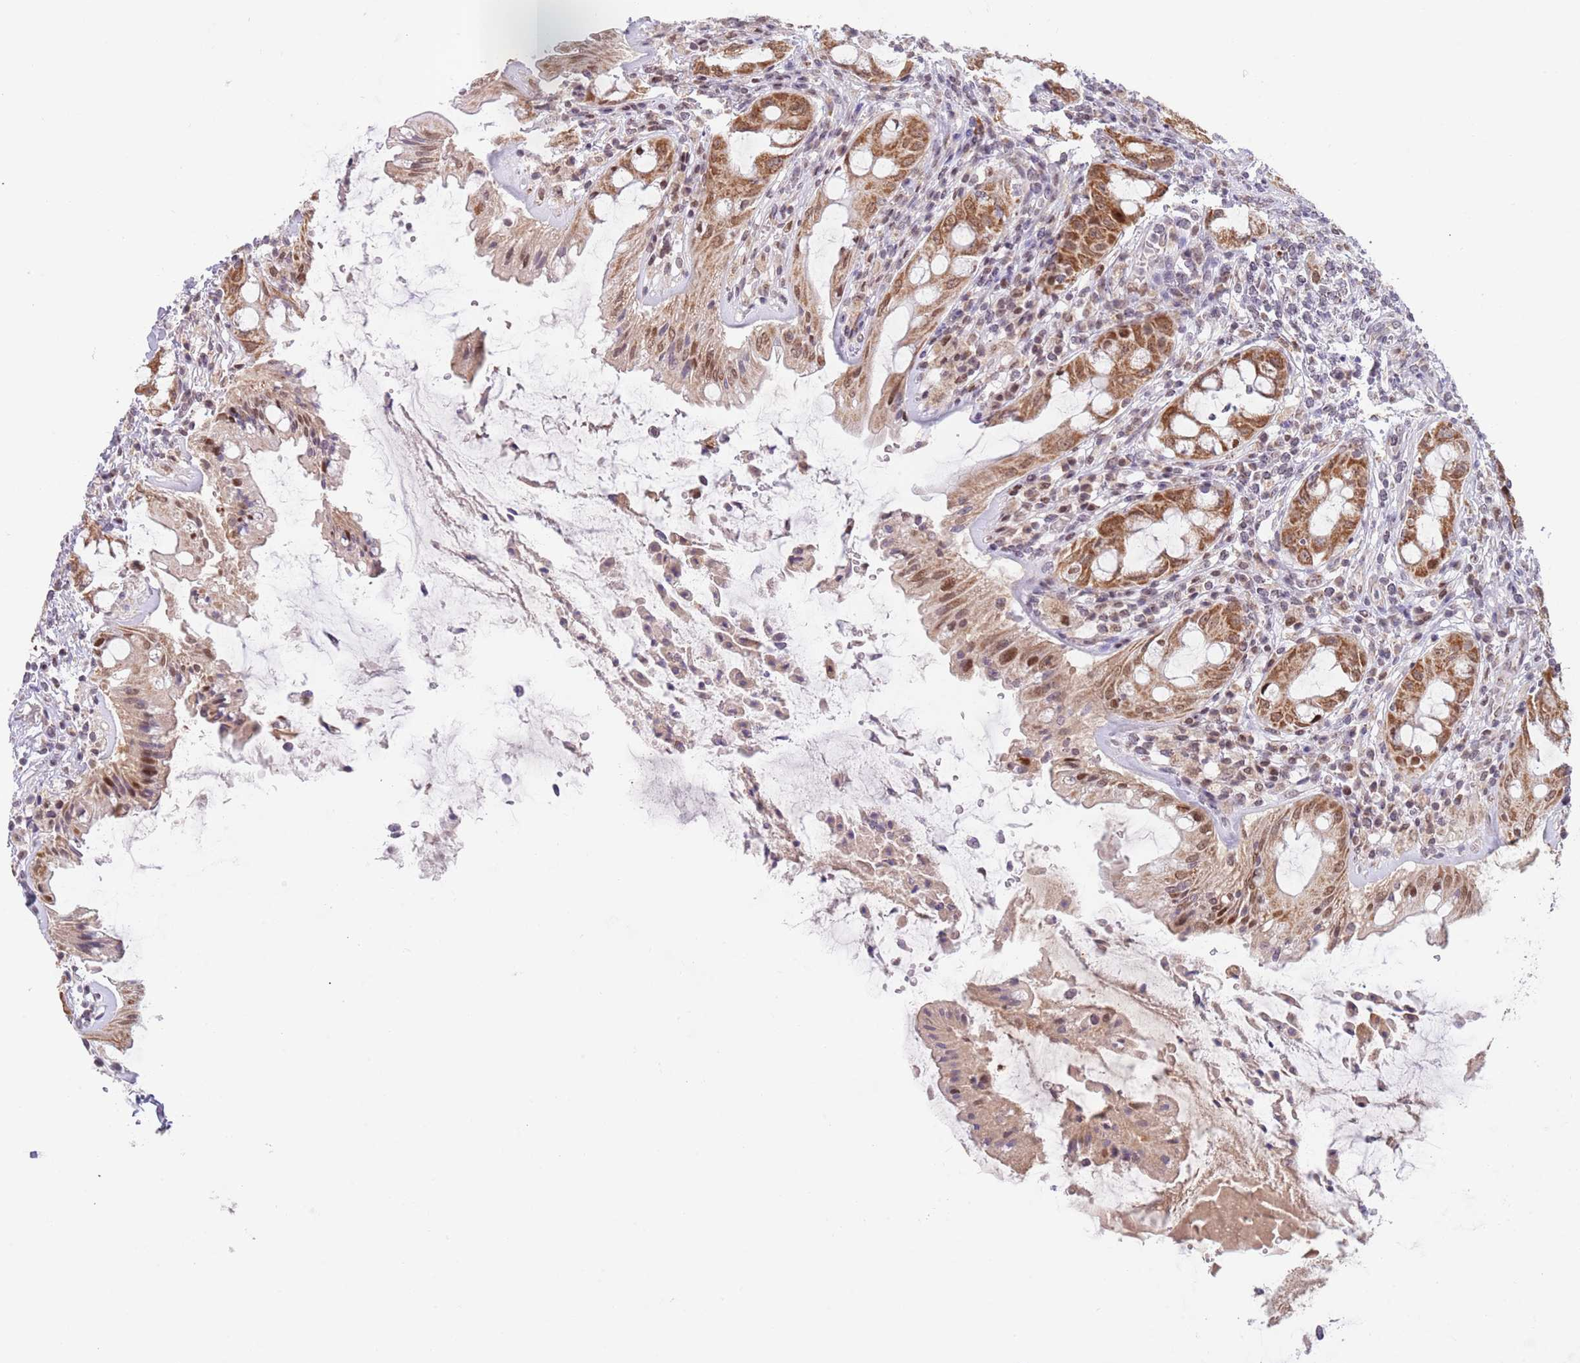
{"staining": {"intensity": "moderate", "quantity": ">75%", "location": "cytoplasmic/membranous,nuclear"}, "tissue": "rectum", "cell_type": "Glandular cells", "image_type": "normal", "snomed": [{"axis": "morphology", "description": "Normal tissue, NOS"}, {"axis": "topography", "description": "Rectum"}], "caption": "Rectum stained with immunohistochemistry (IHC) shows moderate cytoplasmic/membranous,nuclear expression in approximately >75% of glandular cells. Nuclei are stained in blue.", "gene": "TIMM13", "patient": {"sex": "female", "age": 57}}